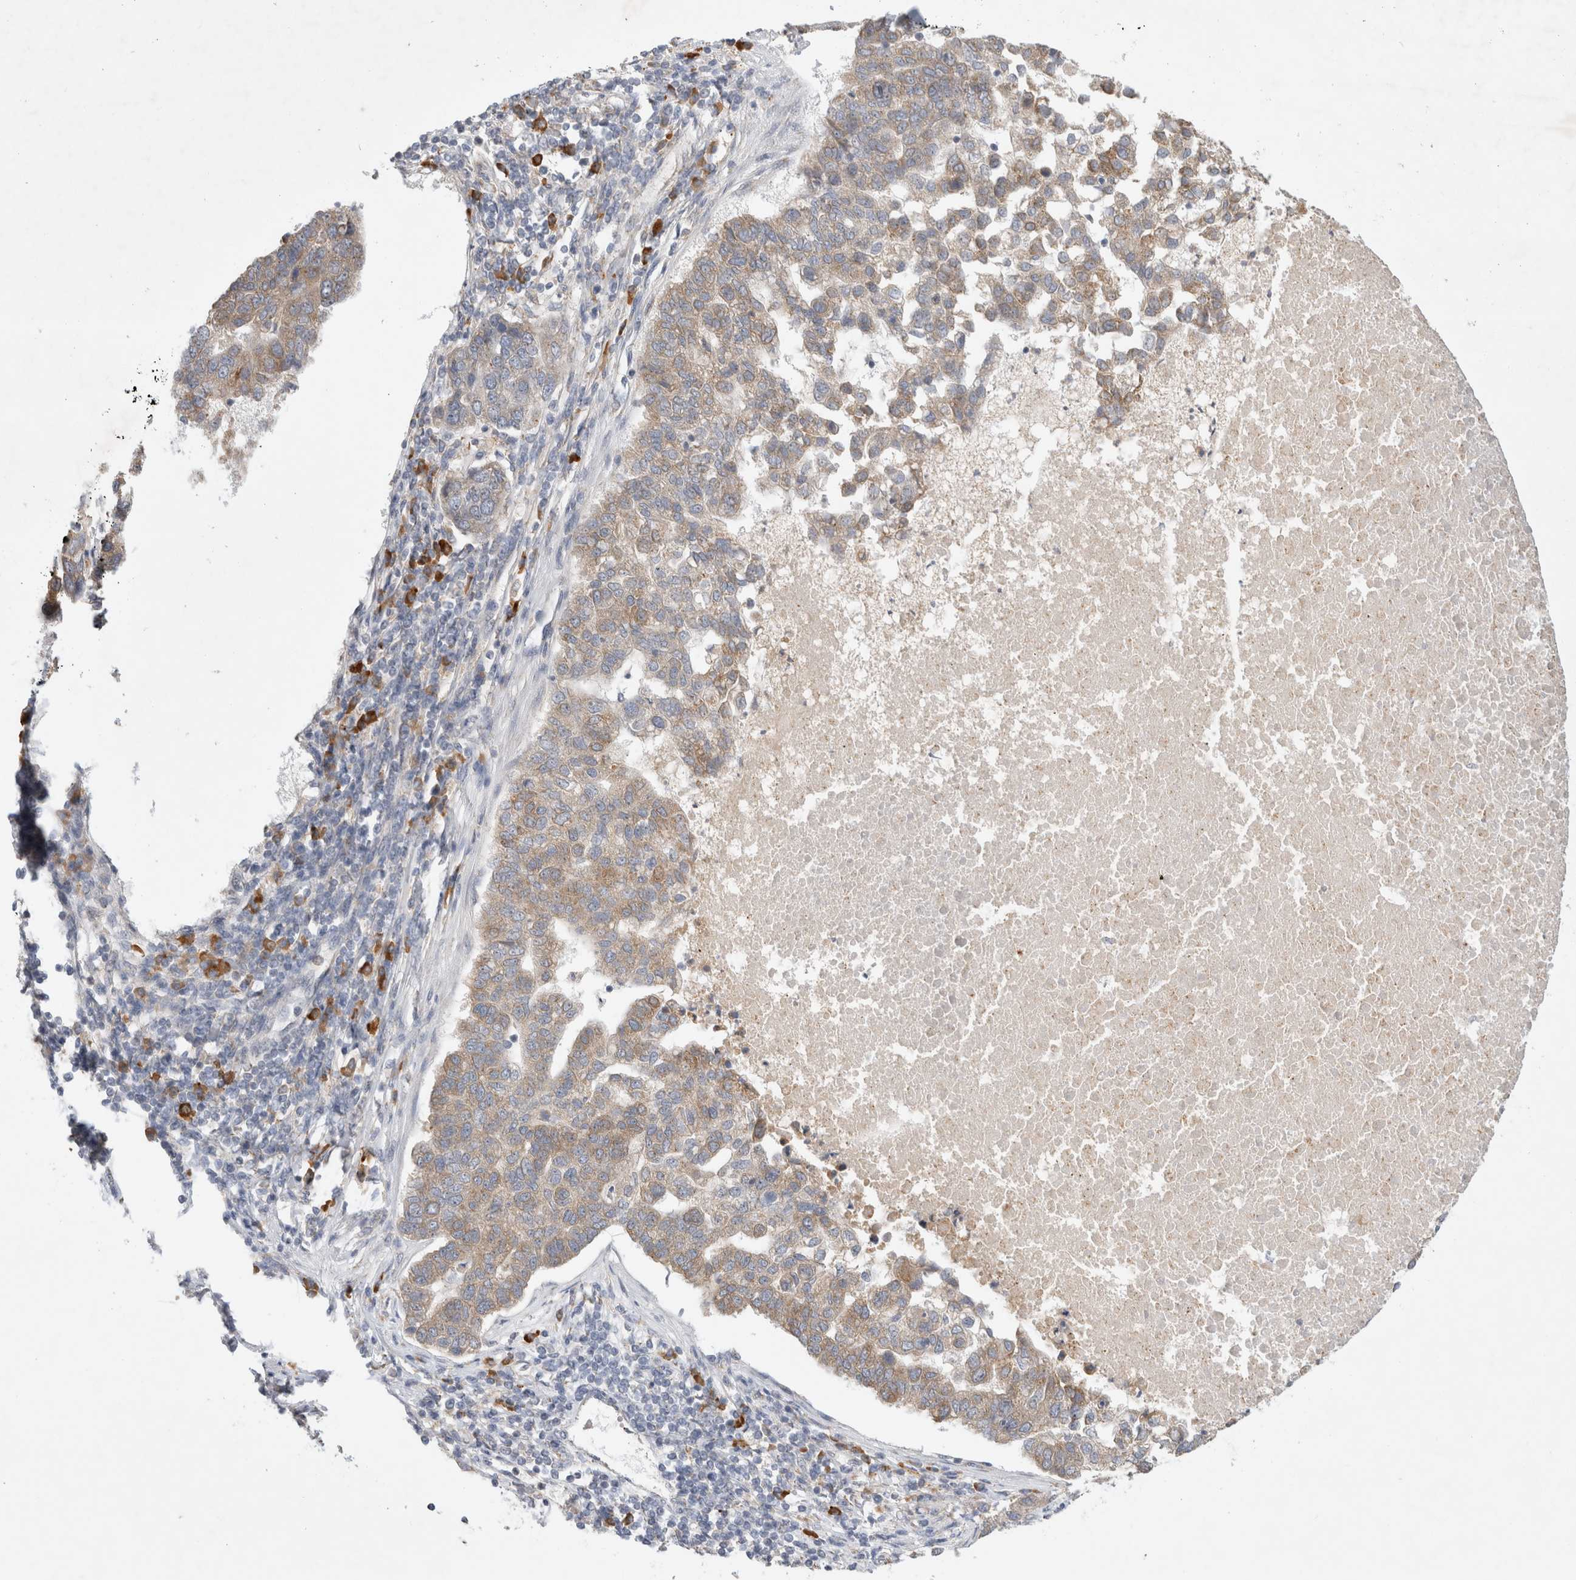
{"staining": {"intensity": "weak", "quantity": ">75%", "location": "cytoplasmic/membranous"}, "tissue": "pancreatic cancer", "cell_type": "Tumor cells", "image_type": "cancer", "snomed": [{"axis": "morphology", "description": "Adenocarcinoma, NOS"}, {"axis": "topography", "description": "Pancreas"}], "caption": "IHC staining of pancreatic adenocarcinoma, which exhibits low levels of weak cytoplasmic/membranous positivity in about >75% of tumor cells indicating weak cytoplasmic/membranous protein expression. The staining was performed using DAB (brown) for protein detection and nuclei were counterstained in hematoxylin (blue).", "gene": "NEDD4L", "patient": {"sex": "female", "age": 61}}